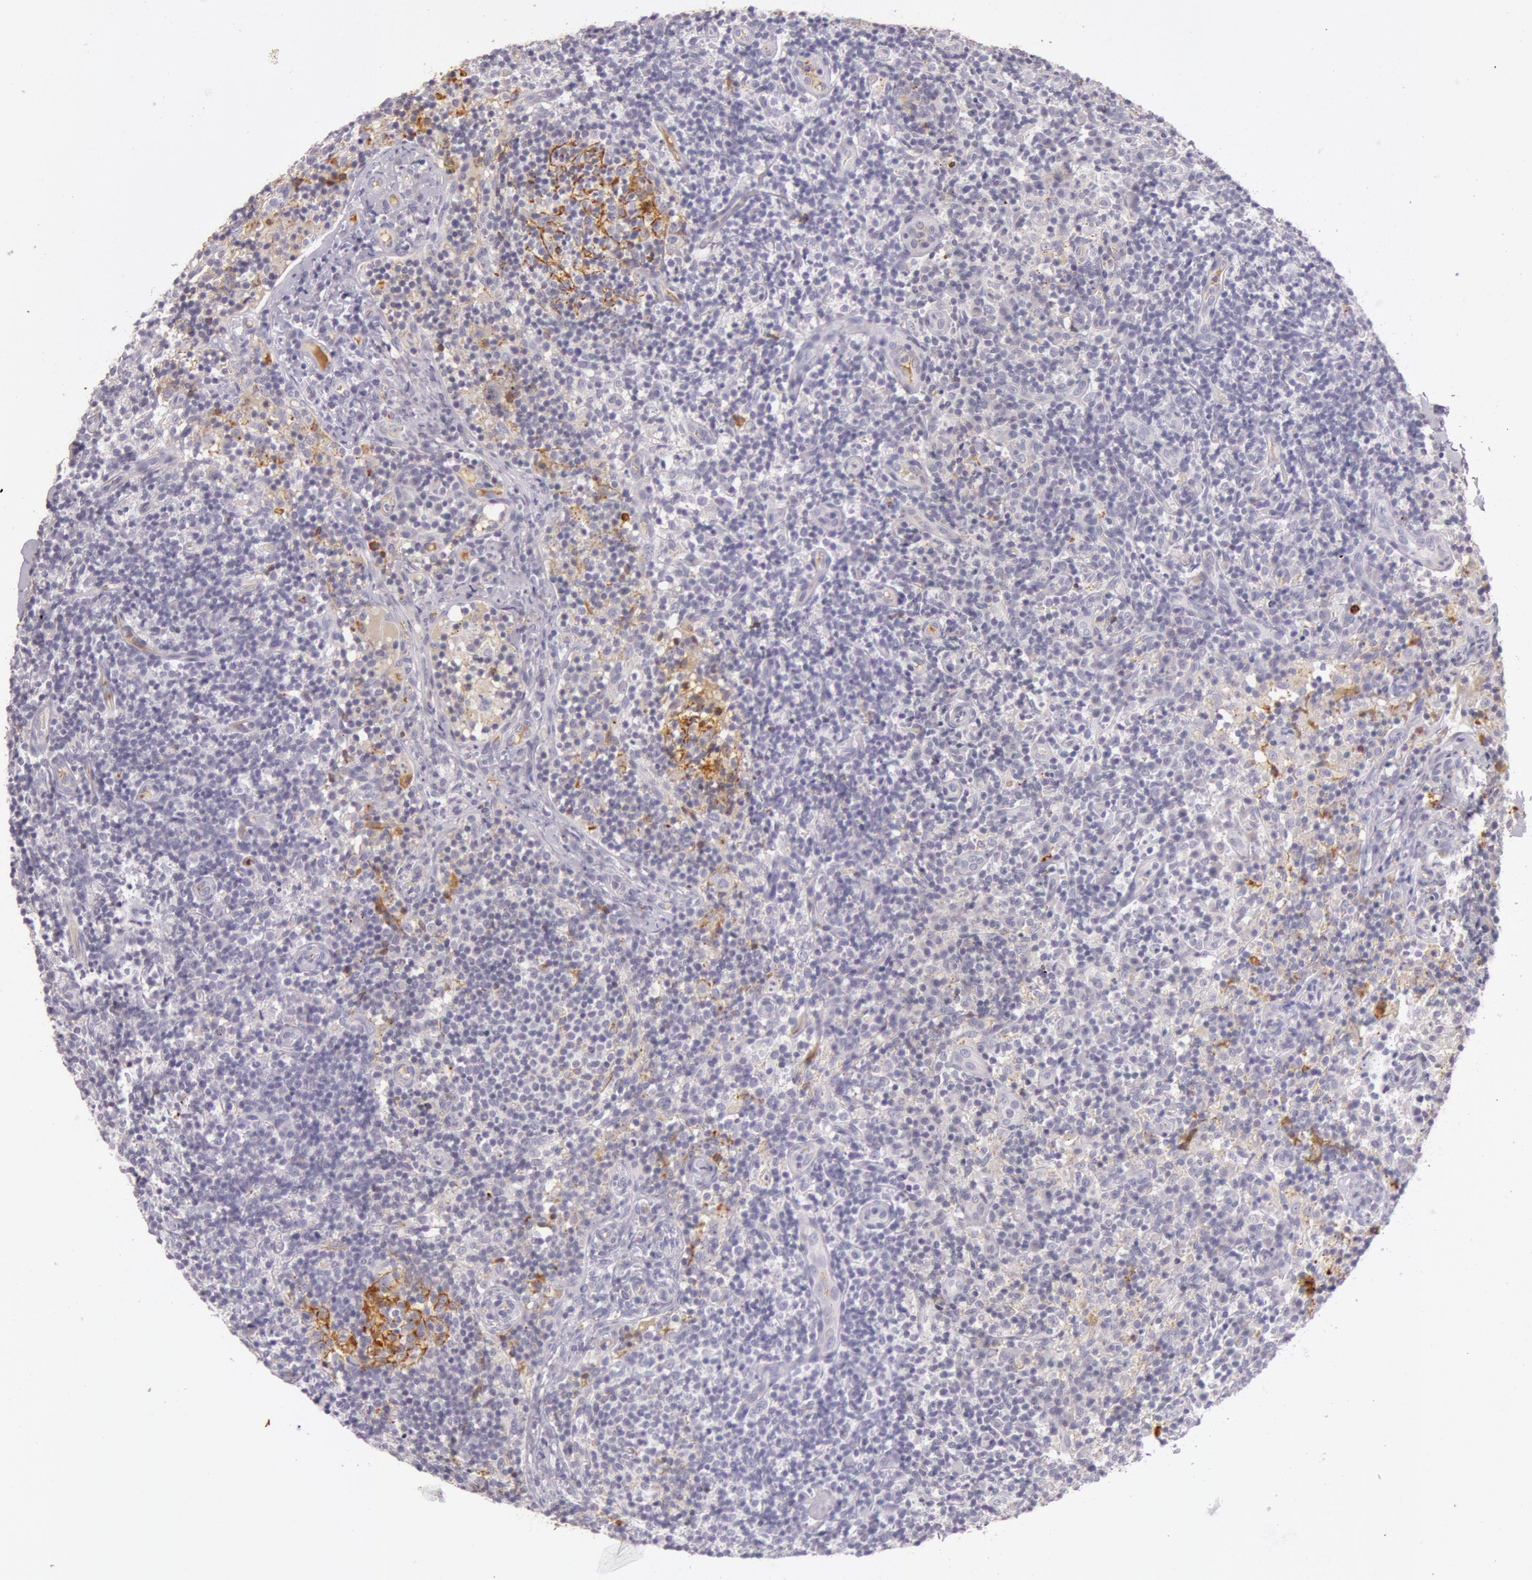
{"staining": {"intensity": "moderate", "quantity": "25%-75%", "location": "cytoplasmic/membranous"}, "tissue": "lymph node", "cell_type": "Germinal center cells", "image_type": "normal", "snomed": [{"axis": "morphology", "description": "Normal tissue, NOS"}, {"axis": "morphology", "description": "Inflammation, NOS"}, {"axis": "topography", "description": "Lymph node"}], "caption": "Brown immunohistochemical staining in benign lymph node reveals moderate cytoplasmic/membranous expression in approximately 25%-75% of germinal center cells.", "gene": "C4BPA", "patient": {"sex": "male", "age": 46}}